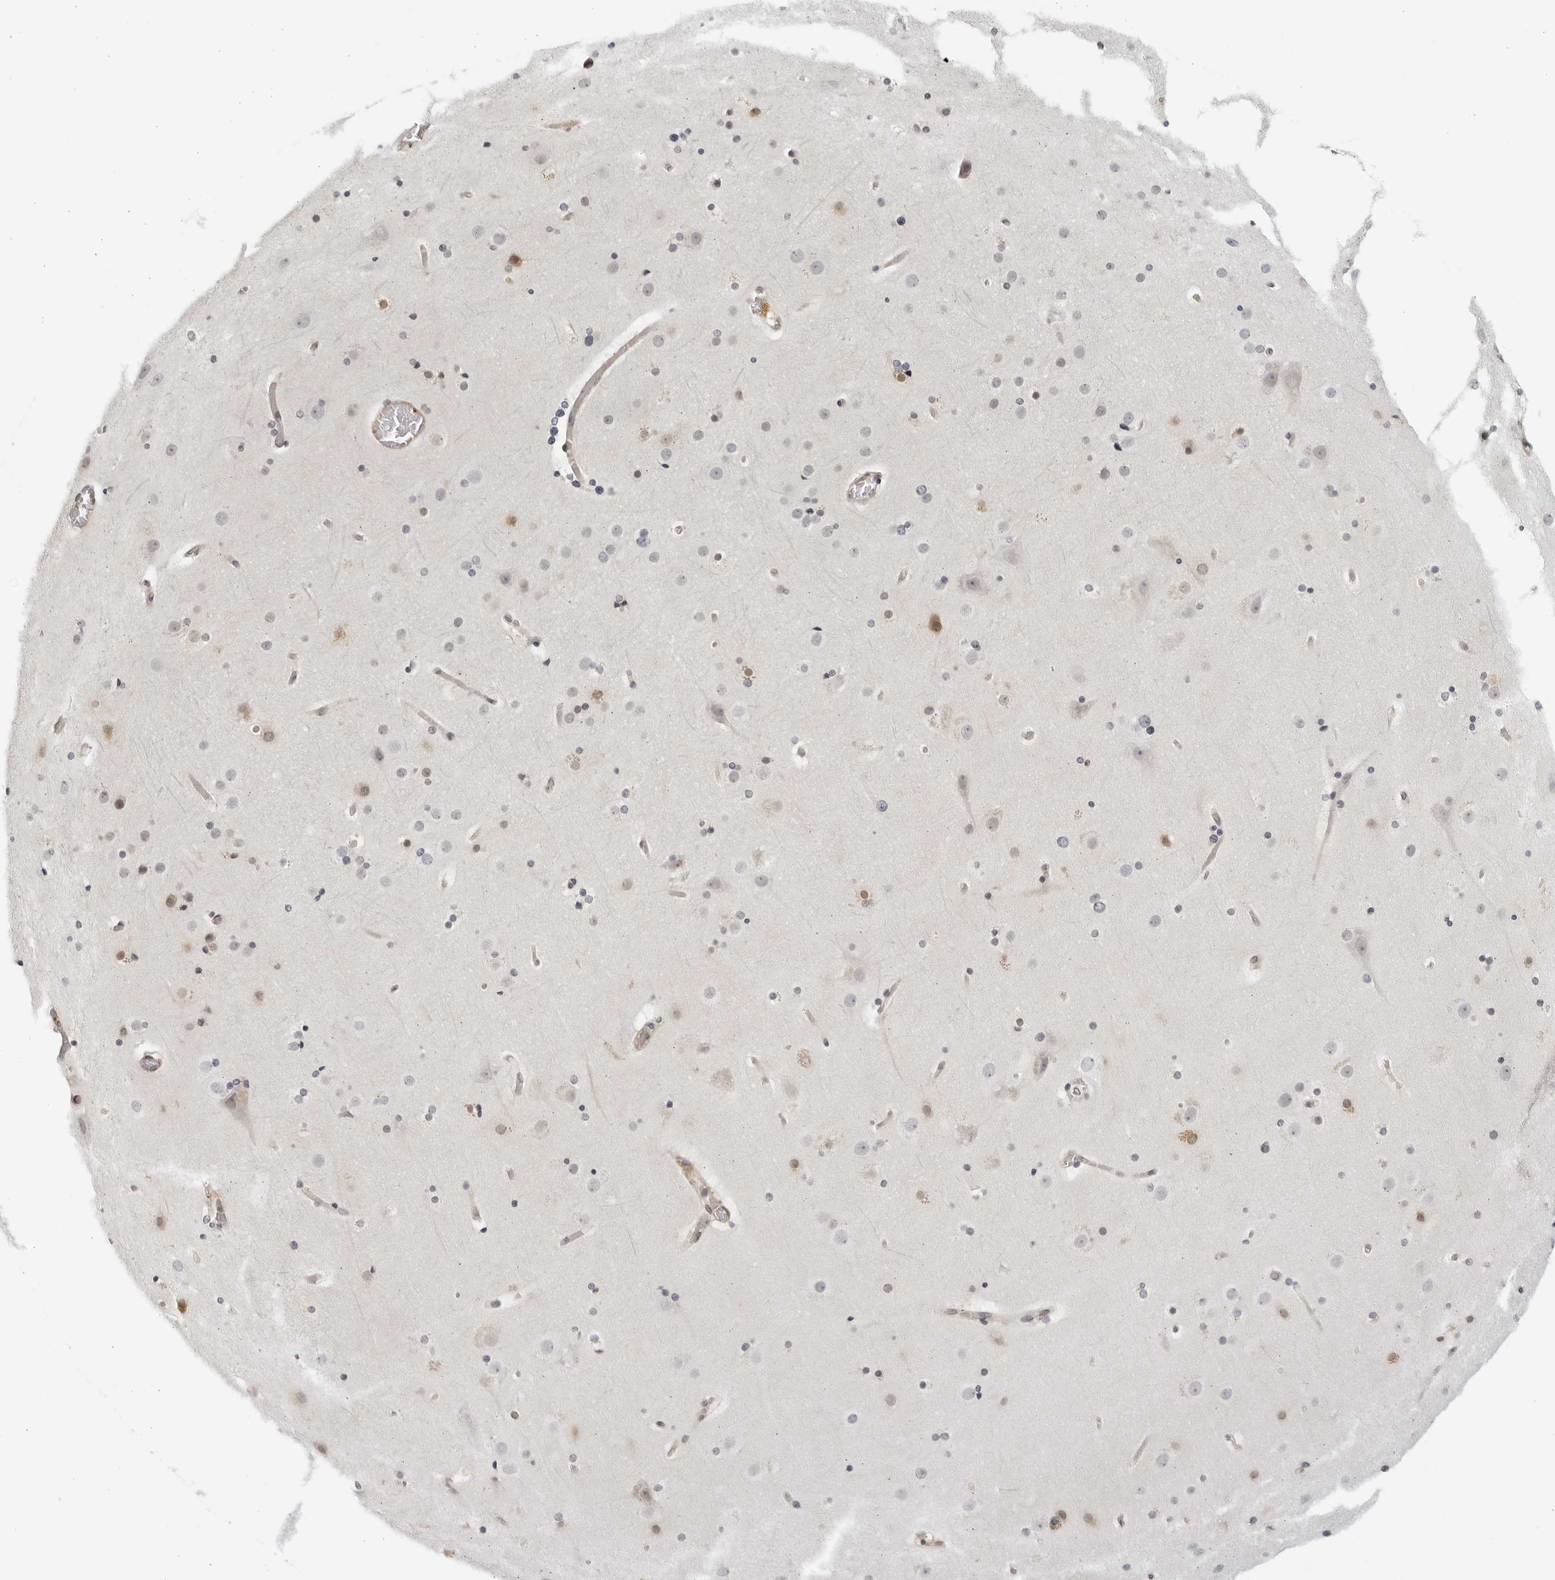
{"staining": {"intensity": "weak", "quantity": "<25%", "location": "cytoplasmic/membranous"}, "tissue": "cerebral cortex", "cell_type": "Endothelial cells", "image_type": "normal", "snomed": [{"axis": "morphology", "description": "Normal tissue, NOS"}, {"axis": "topography", "description": "Cerebral cortex"}], "caption": "DAB immunohistochemical staining of unremarkable cerebral cortex demonstrates no significant positivity in endothelial cells.", "gene": "SERTAD4", "patient": {"sex": "male", "age": 57}}